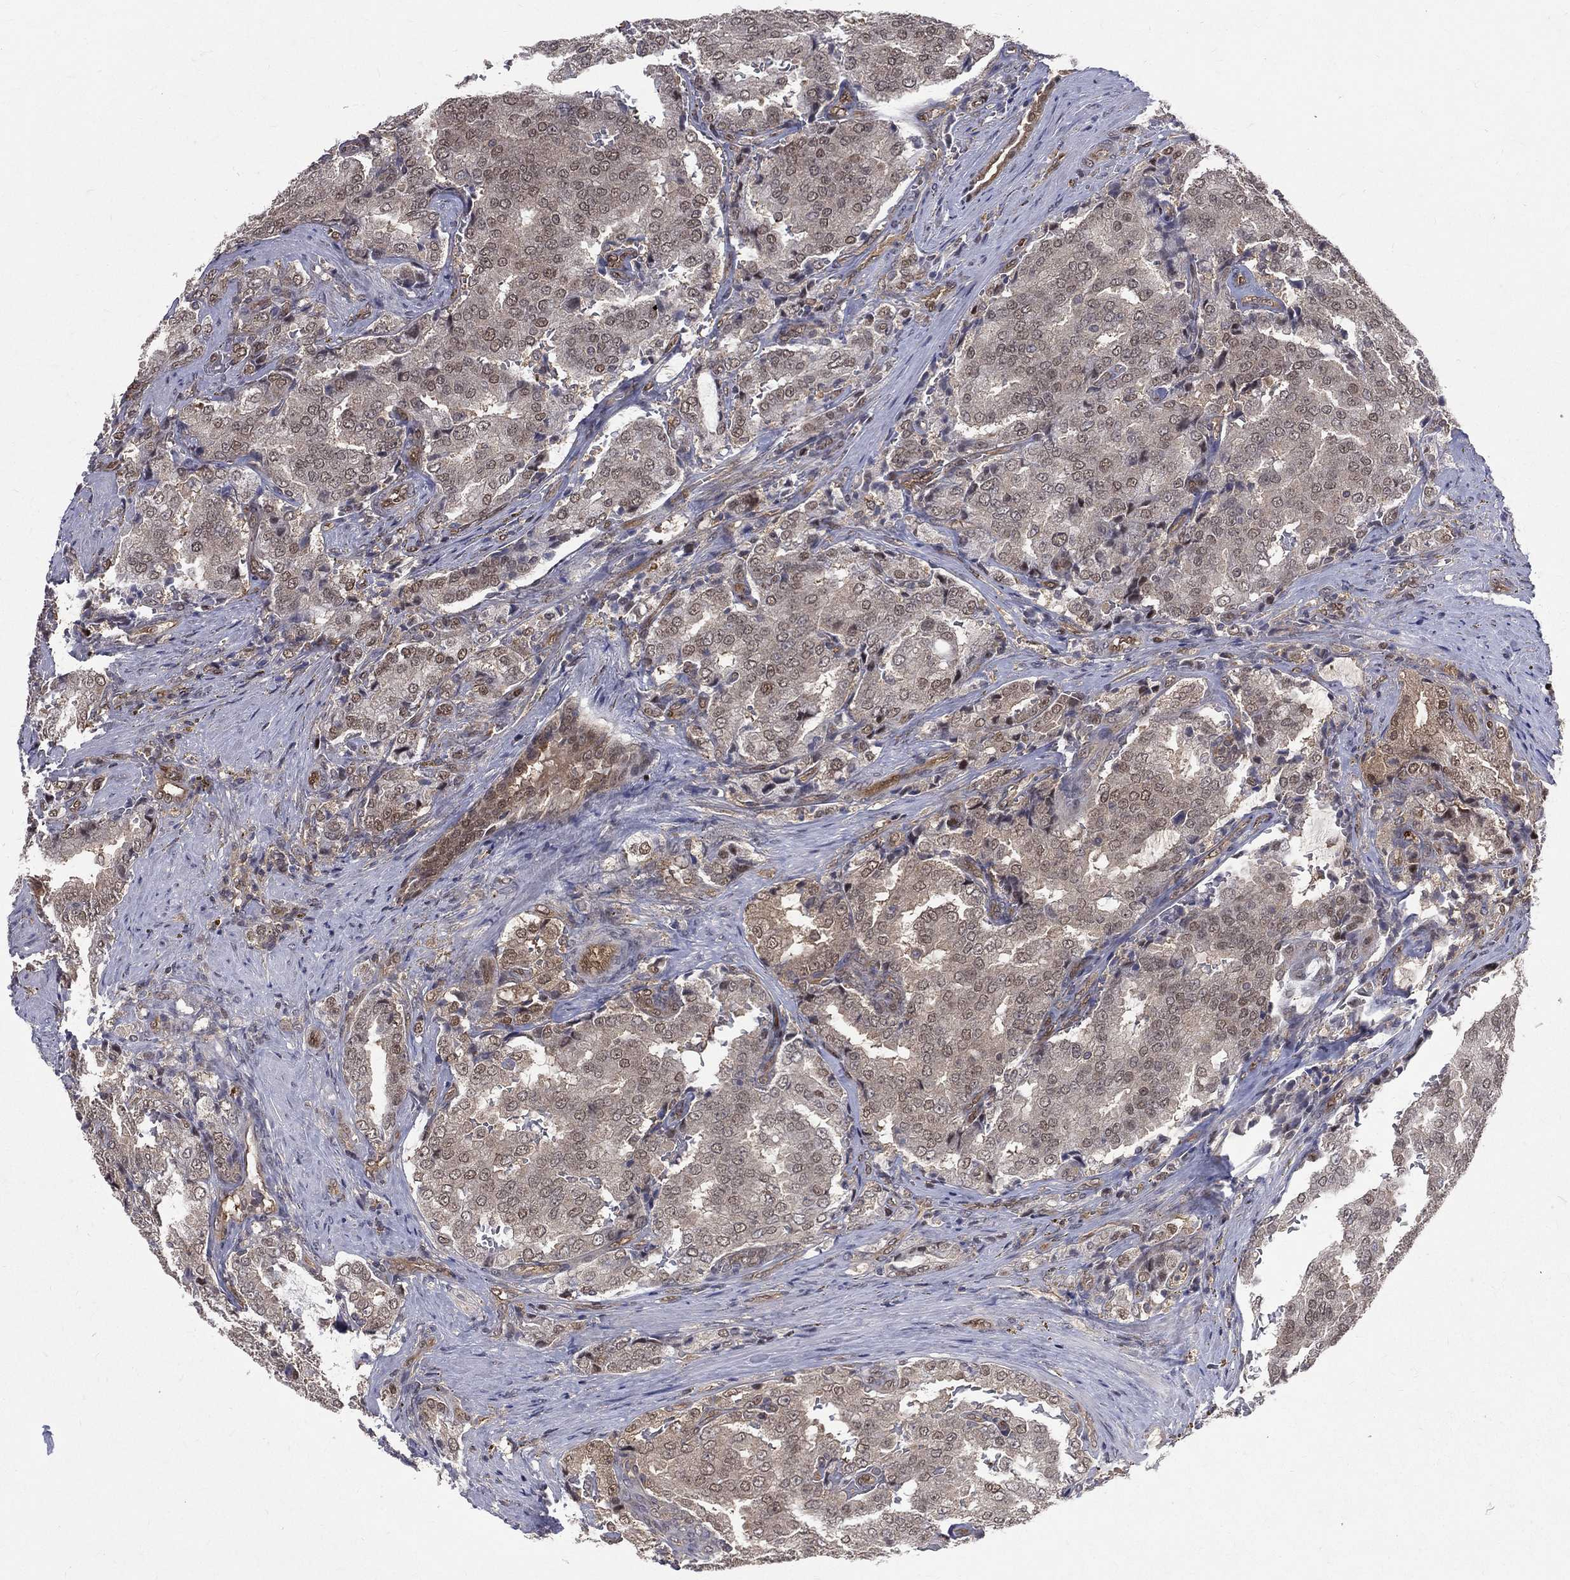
{"staining": {"intensity": "weak", "quantity": "25%-75%", "location": "nuclear"}, "tissue": "prostate cancer", "cell_type": "Tumor cells", "image_type": "cancer", "snomed": [{"axis": "morphology", "description": "Adenocarcinoma, NOS"}, {"axis": "topography", "description": "Prostate"}], "caption": "DAB immunohistochemical staining of prostate cancer (adenocarcinoma) reveals weak nuclear protein positivity in approximately 25%-75% of tumor cells. (DAB (3,3'-diaminobenzidine) IHC, brown staining for protein, blue staining for nuclei).", "gene": "GMPR2", "patient": {"sex": "male", "age": 65}}